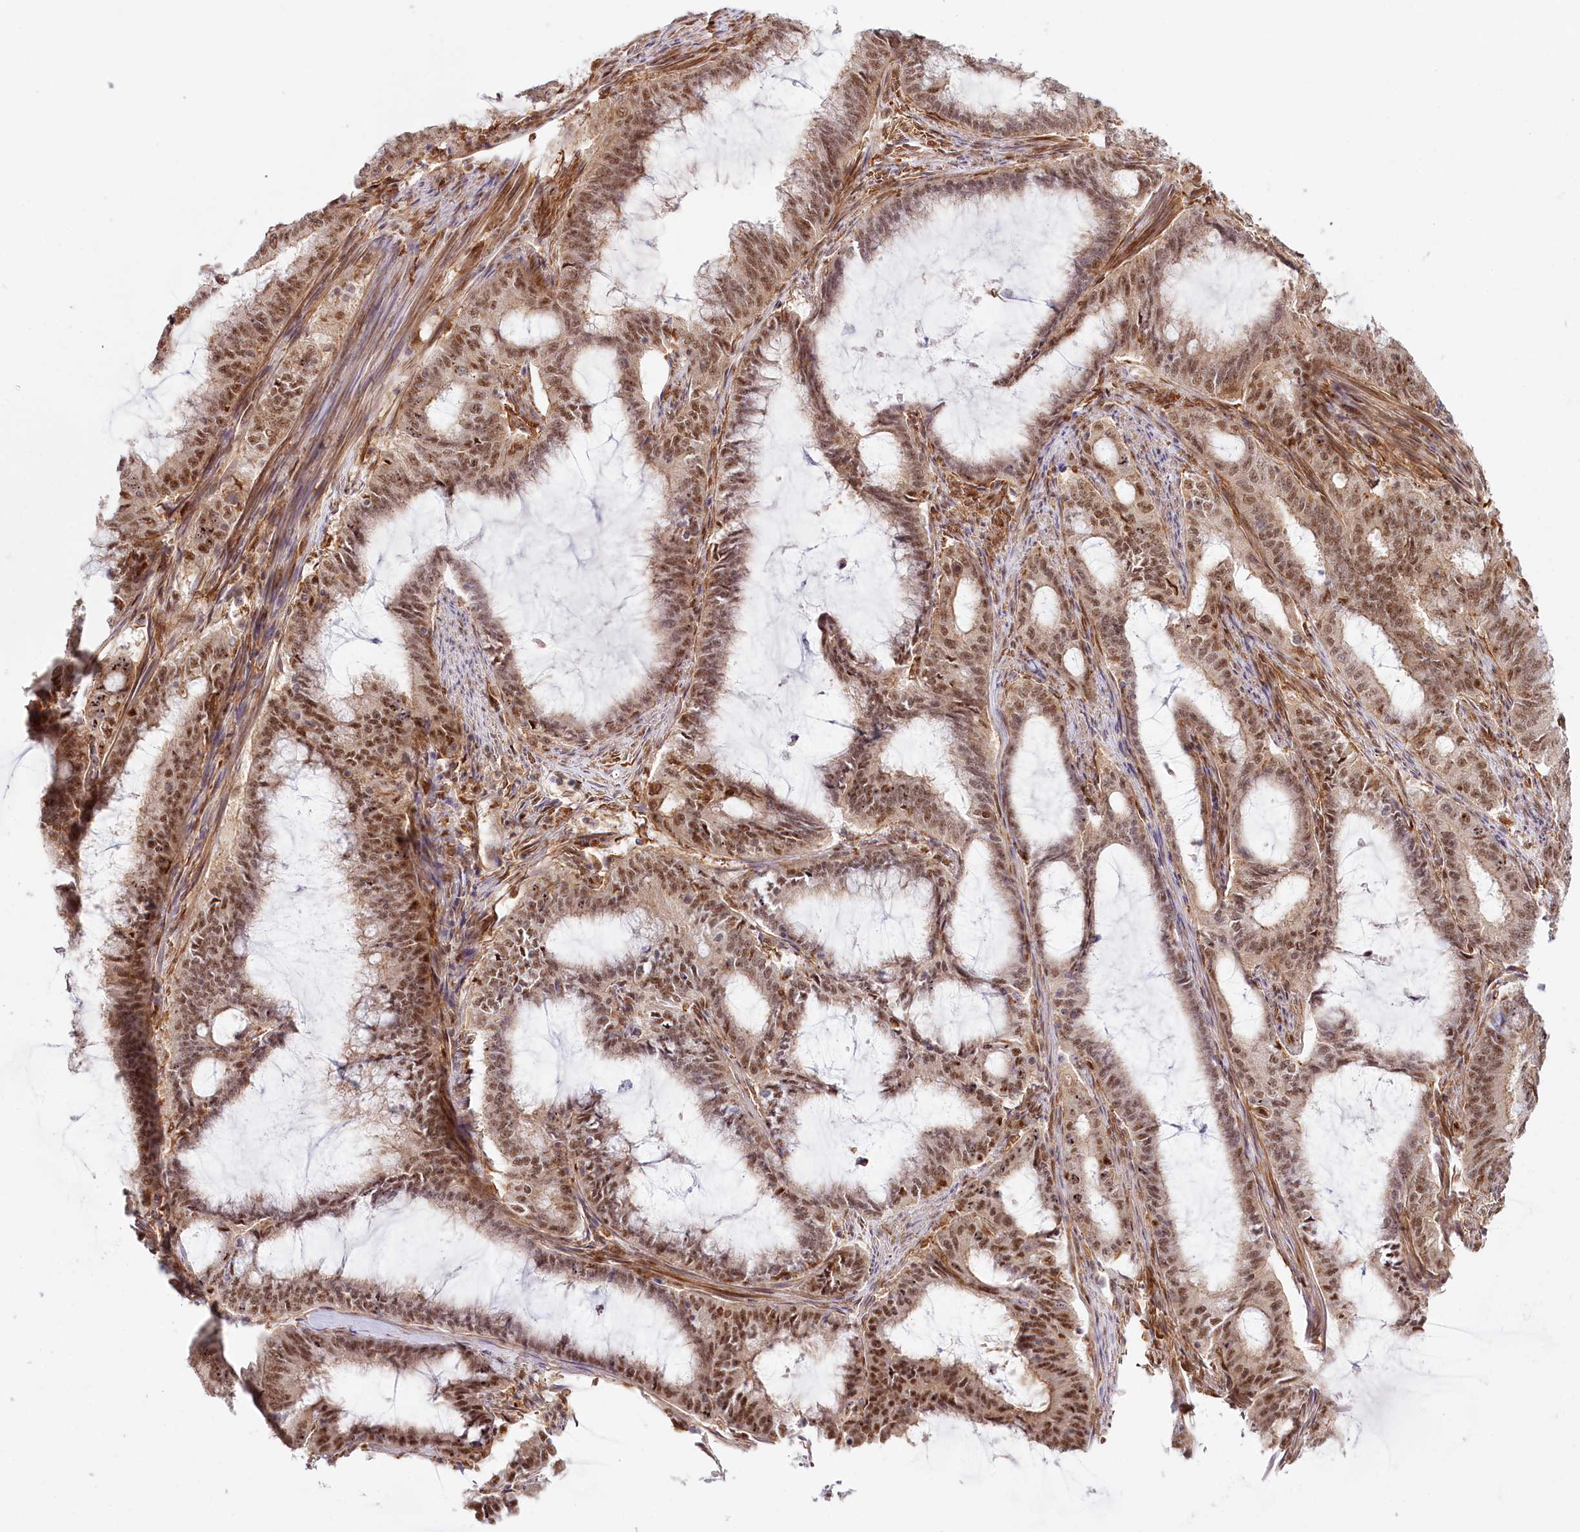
{"staining": {"intensity": "moderate", "quantity": ">75%", "location": "nuclear"}, "tissue": "endometrial cancer", "cell_type": "Tumor cells", "image_type": "cancer", "snomed": [{"axis": "morphology", "description": "Adenocarcinoma, NOS"}, {"axis": "topography", "description": "Endometrium"}], "caption": "Endometrial cancer (adenocarcinoma) tissue displays moderate nuclear positivity in approximately >75% of tumor cells", "gene": "TUBGCP2", "patient": {"sex": "female", "age": 51}}